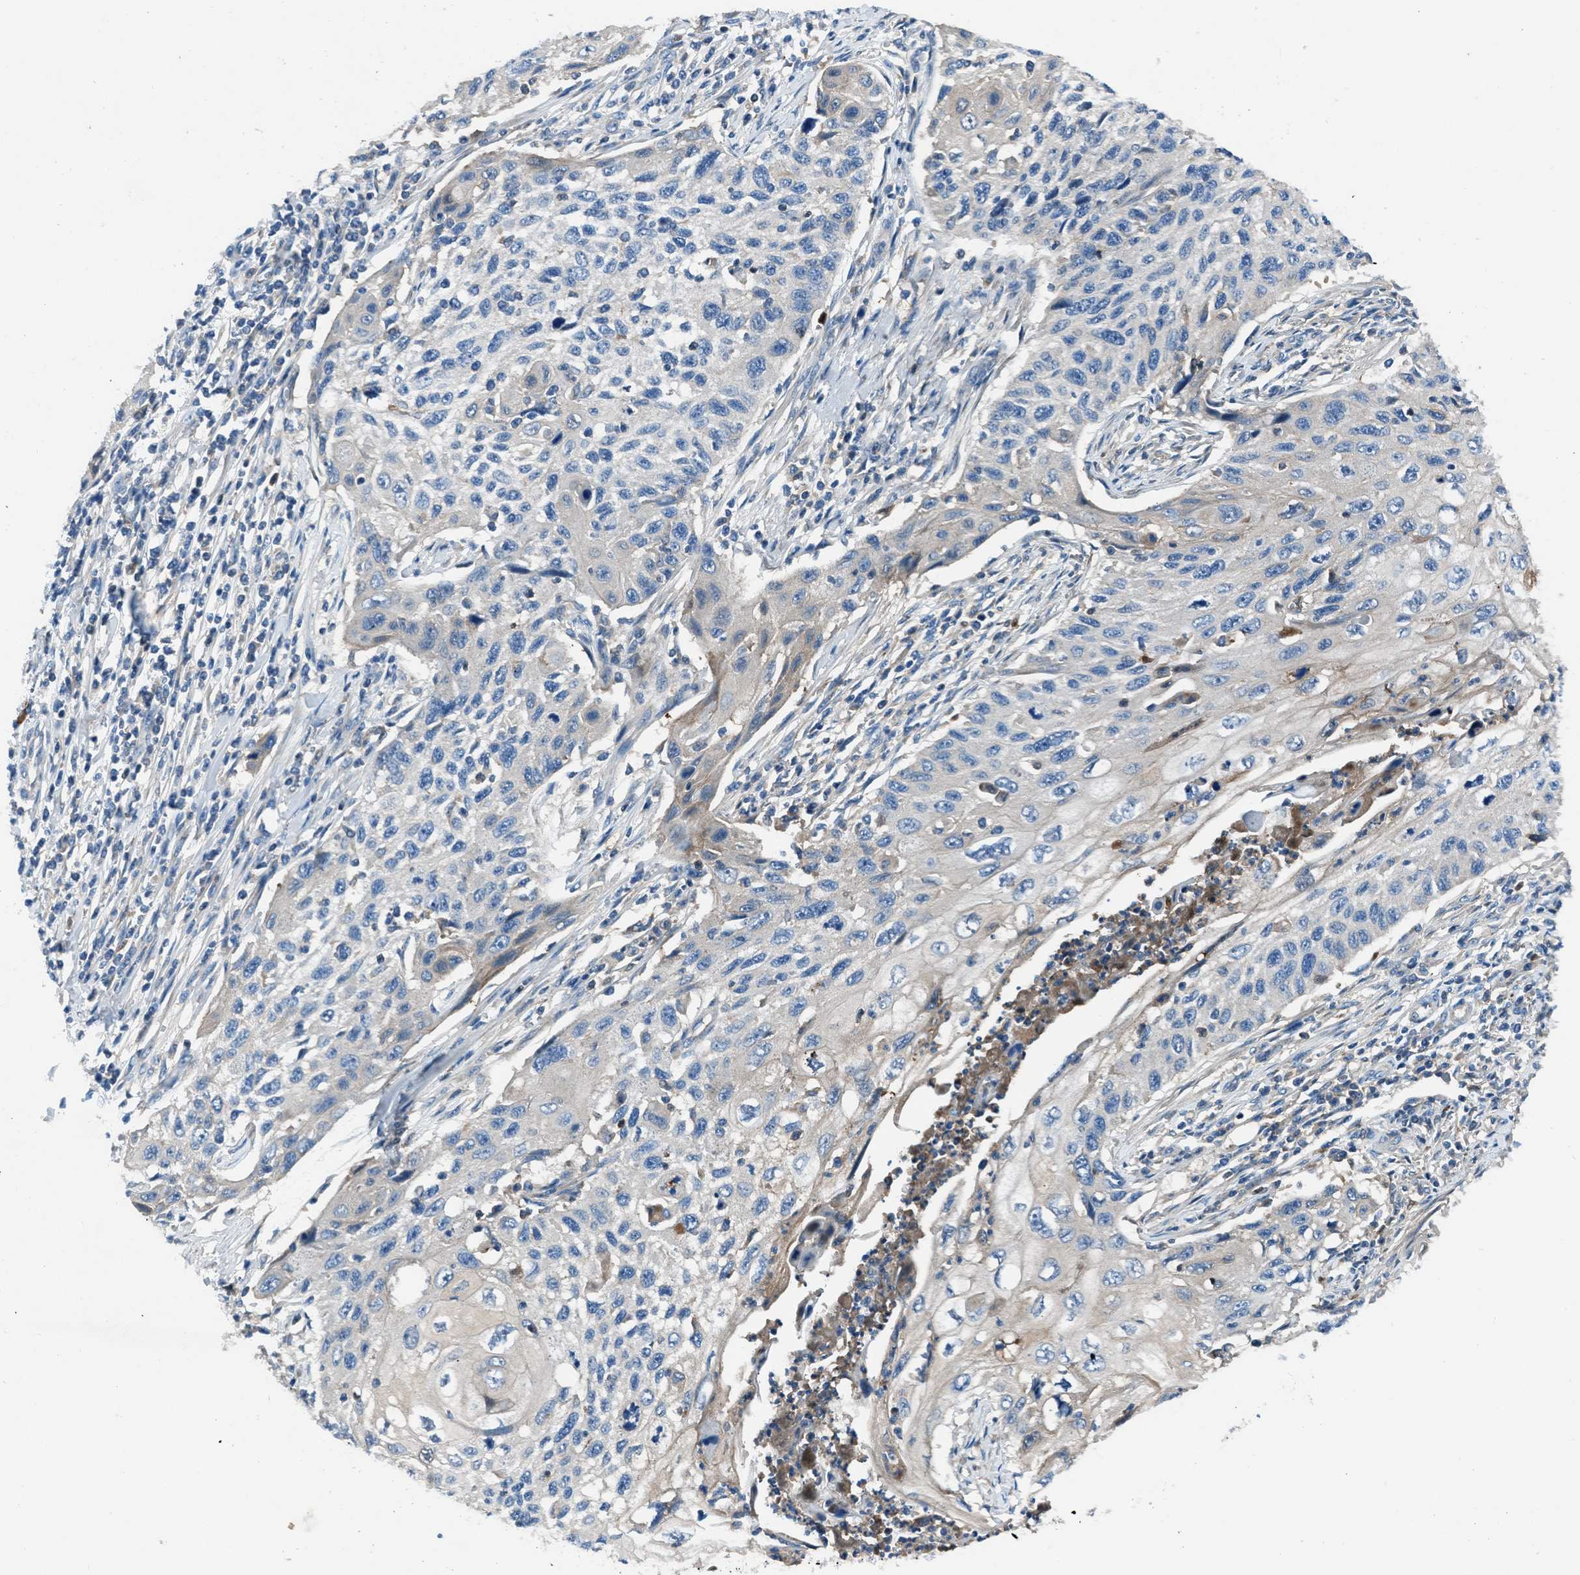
{"staining": {"intensity": "negative", "quantity": "none", "location": "none"}, "tissue": "cervical cancer", "cell_type": "Tumor cells", "image_type": "cancer", "snomed": [{"axis": "morphology", "description": "Squamous cell carcinoma, NOS"}, {"axis": "topography", "description": "Cervix"}], "caption": "High power microscopy photomicrograph of an immunohistochemistry photomicrograph of cervical cancer, revealing no significant staining in tumor cells. Nuclei are stained in blue.", "gene": "SLC38A6", "patient": {"sex": "female", "age": 70}}